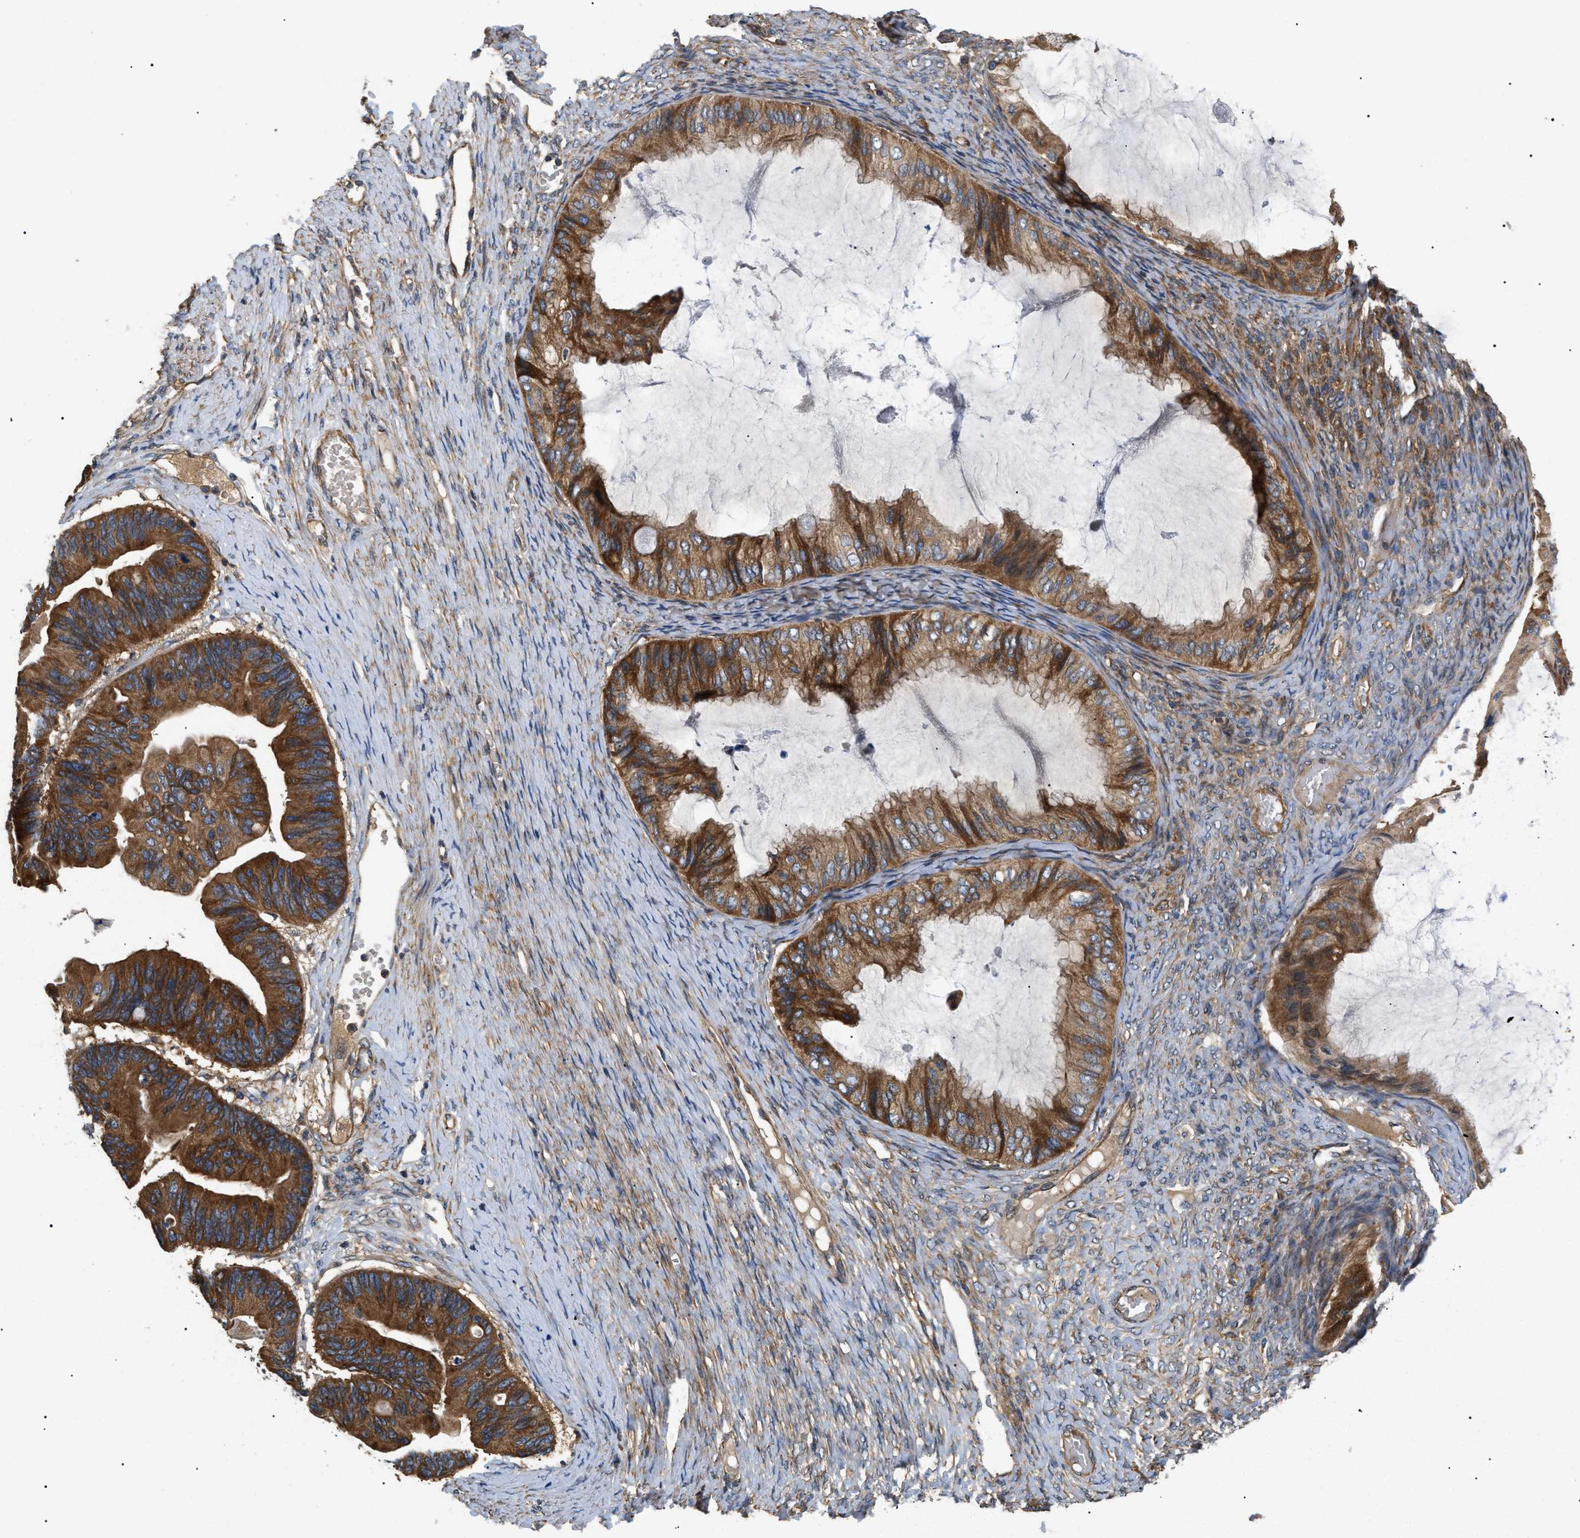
{"staining": {"intensity": "moderate", "quantity": ">75%", "location": "cytoplasmic/membranous"}, "tissue": "ovarian cancer", "cell_type": "Tumor cells", "image_type": "cancer", "snomed": [{"axis": "morphology", "description": "Cystadenocarcinoma, mucinous, NOS"}, {"axis": "topography", "description": "Ovary"}], "caption": "DAB (3,3'-diaminobenzidine) immunohistochemical staining of human ovarian cancer (mucinous cystadenocarcinoma) exhibits moderate cytoplasmic/membranous protein expression in approximately >75% of tumor cells.", "gene": "PPM1B", "patient": {"sex": "female", "age": 61}}